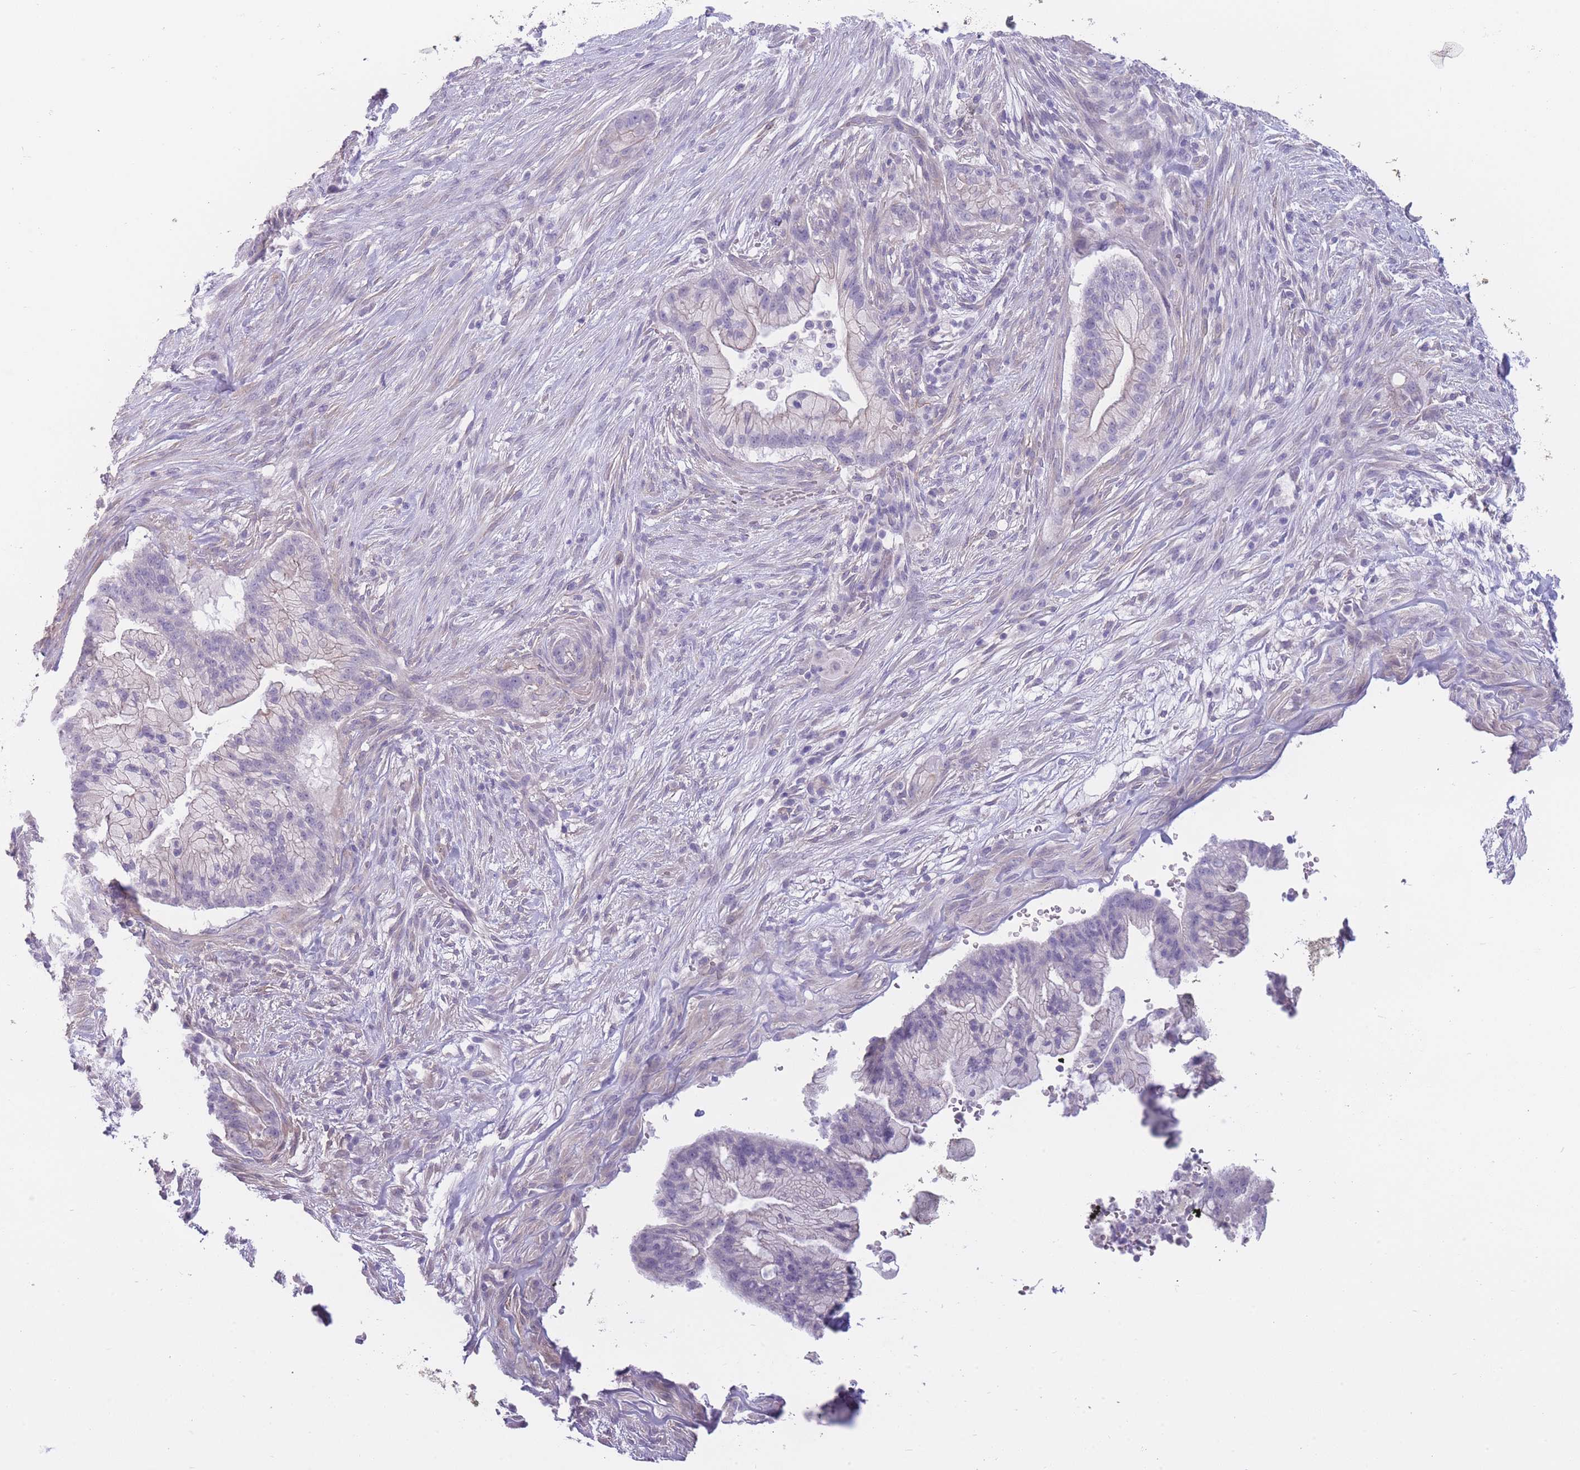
{"staining": {"intensity": "negative", "quantity": "none", "location": "none"}, "tissue": "pancreatic cancer", "cell_type": "Tumor cells", "image_type": "cancer", "snomed": [{"axis": "morphology", "description": "Adenocarcinoma, NOS"}, {"axis": "topography", "description": "Pancreas"}], "caption": "Immunohistochemistry (IHC) image of pancreatic adenocarcinoma stained for a protein (brown), which demonstrates no expression in tumor cells.", "gene": "DCANP1", "patient": {"sex": "male", "age": 44}}